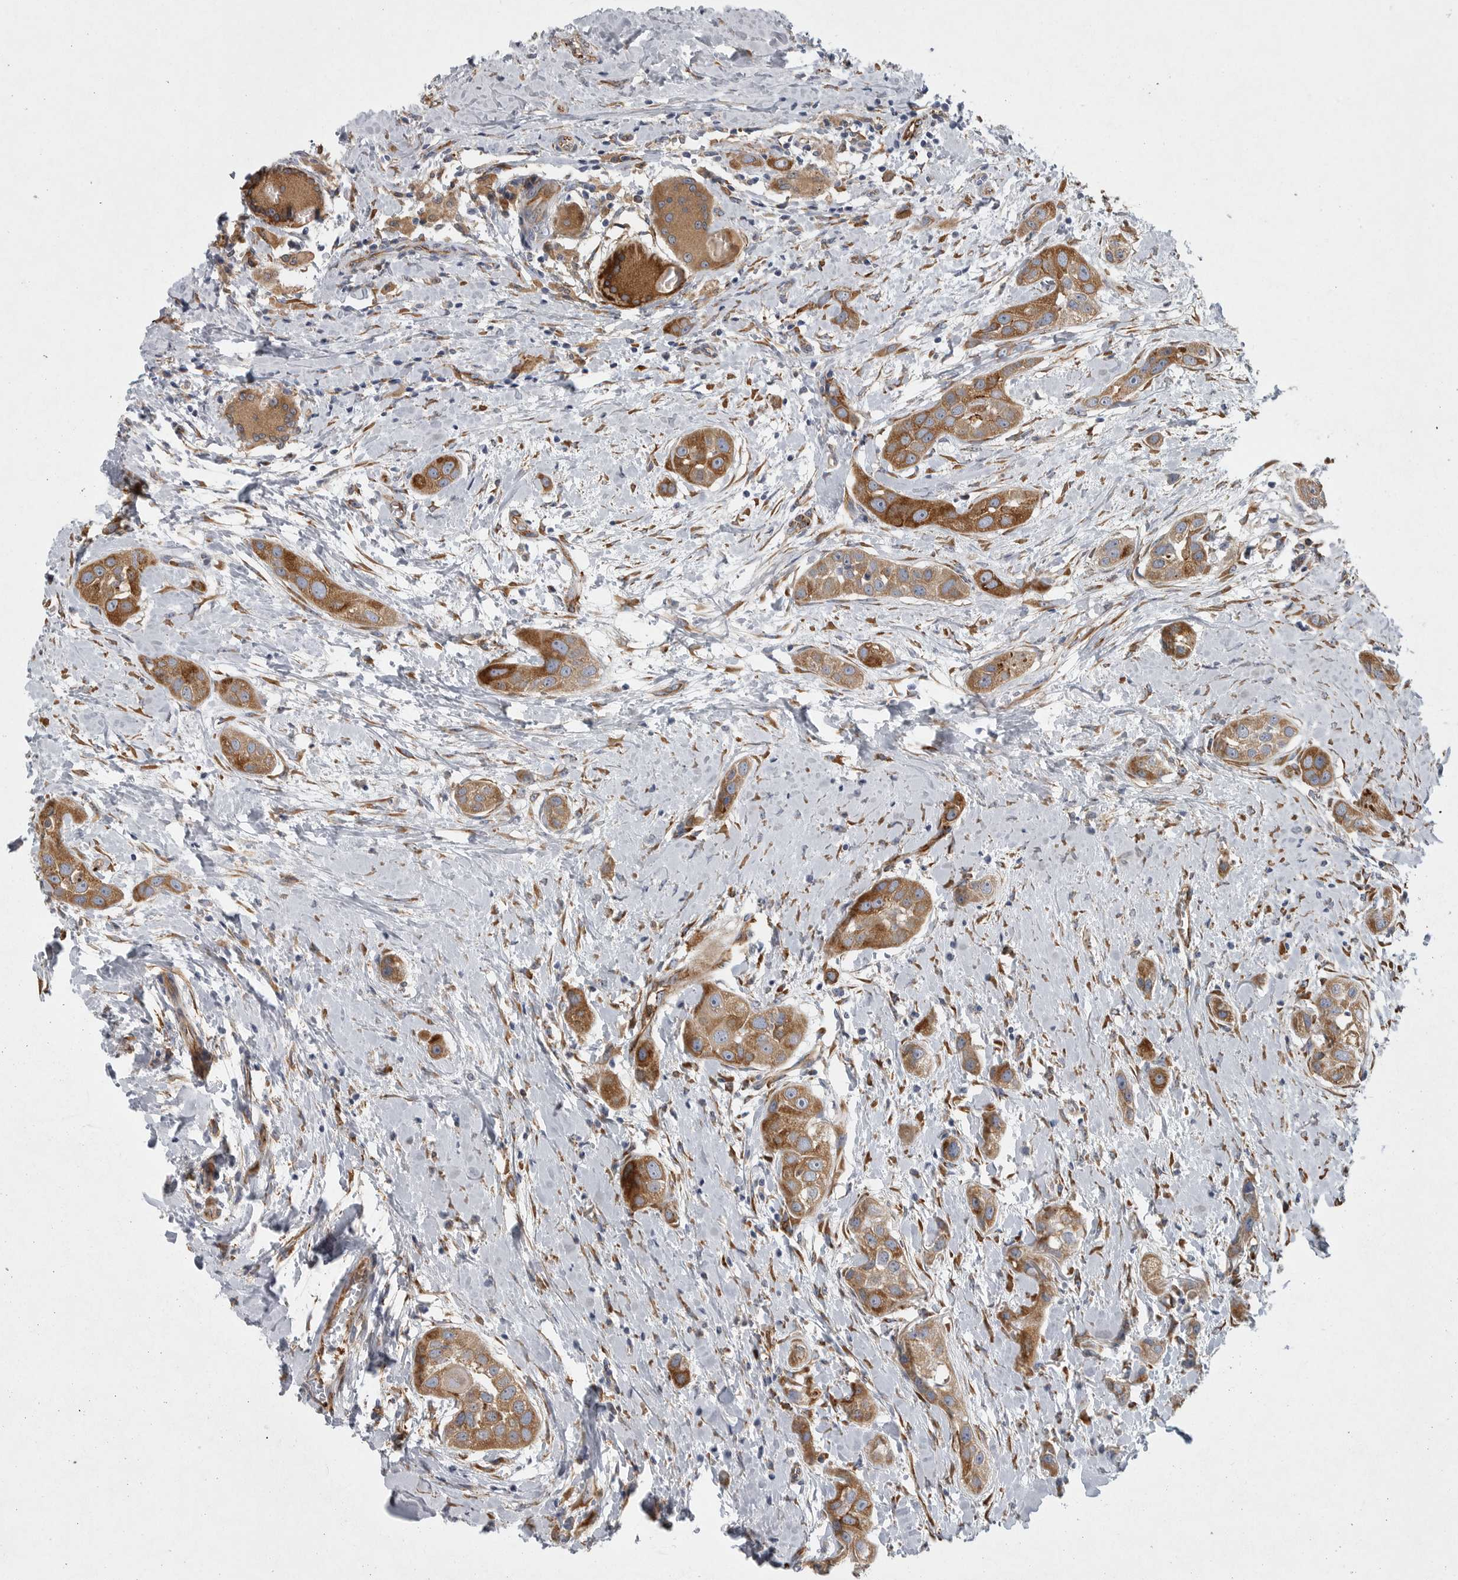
{"staining": {"intensity": "moderate", "quantity": ">75%", "location": "cytoplasmic/membranous"}, "tissue": "head and neck cancer", "cell_type": "Tumor cells", "image_type": "cancer", "snomed": [{"axis": "morphology", "description": "Normal tissue, NOS"}, {"axis": "morphology", "description": "Squamous cell carcinoma, NOS"}, {"axis": "topography", "description": "Skeletal muscle"}, {"axis": "topography", "description": "Head-Neck"}], "caption": "DAB immunohistochemical staining of human head and neck squamous cell carcinoma shows moderate cytoplasmic/membranous protein expression in about >75% of tumor cells.", "gene": "MINPP1", "patient": {"sex": "male", "age": 51}}